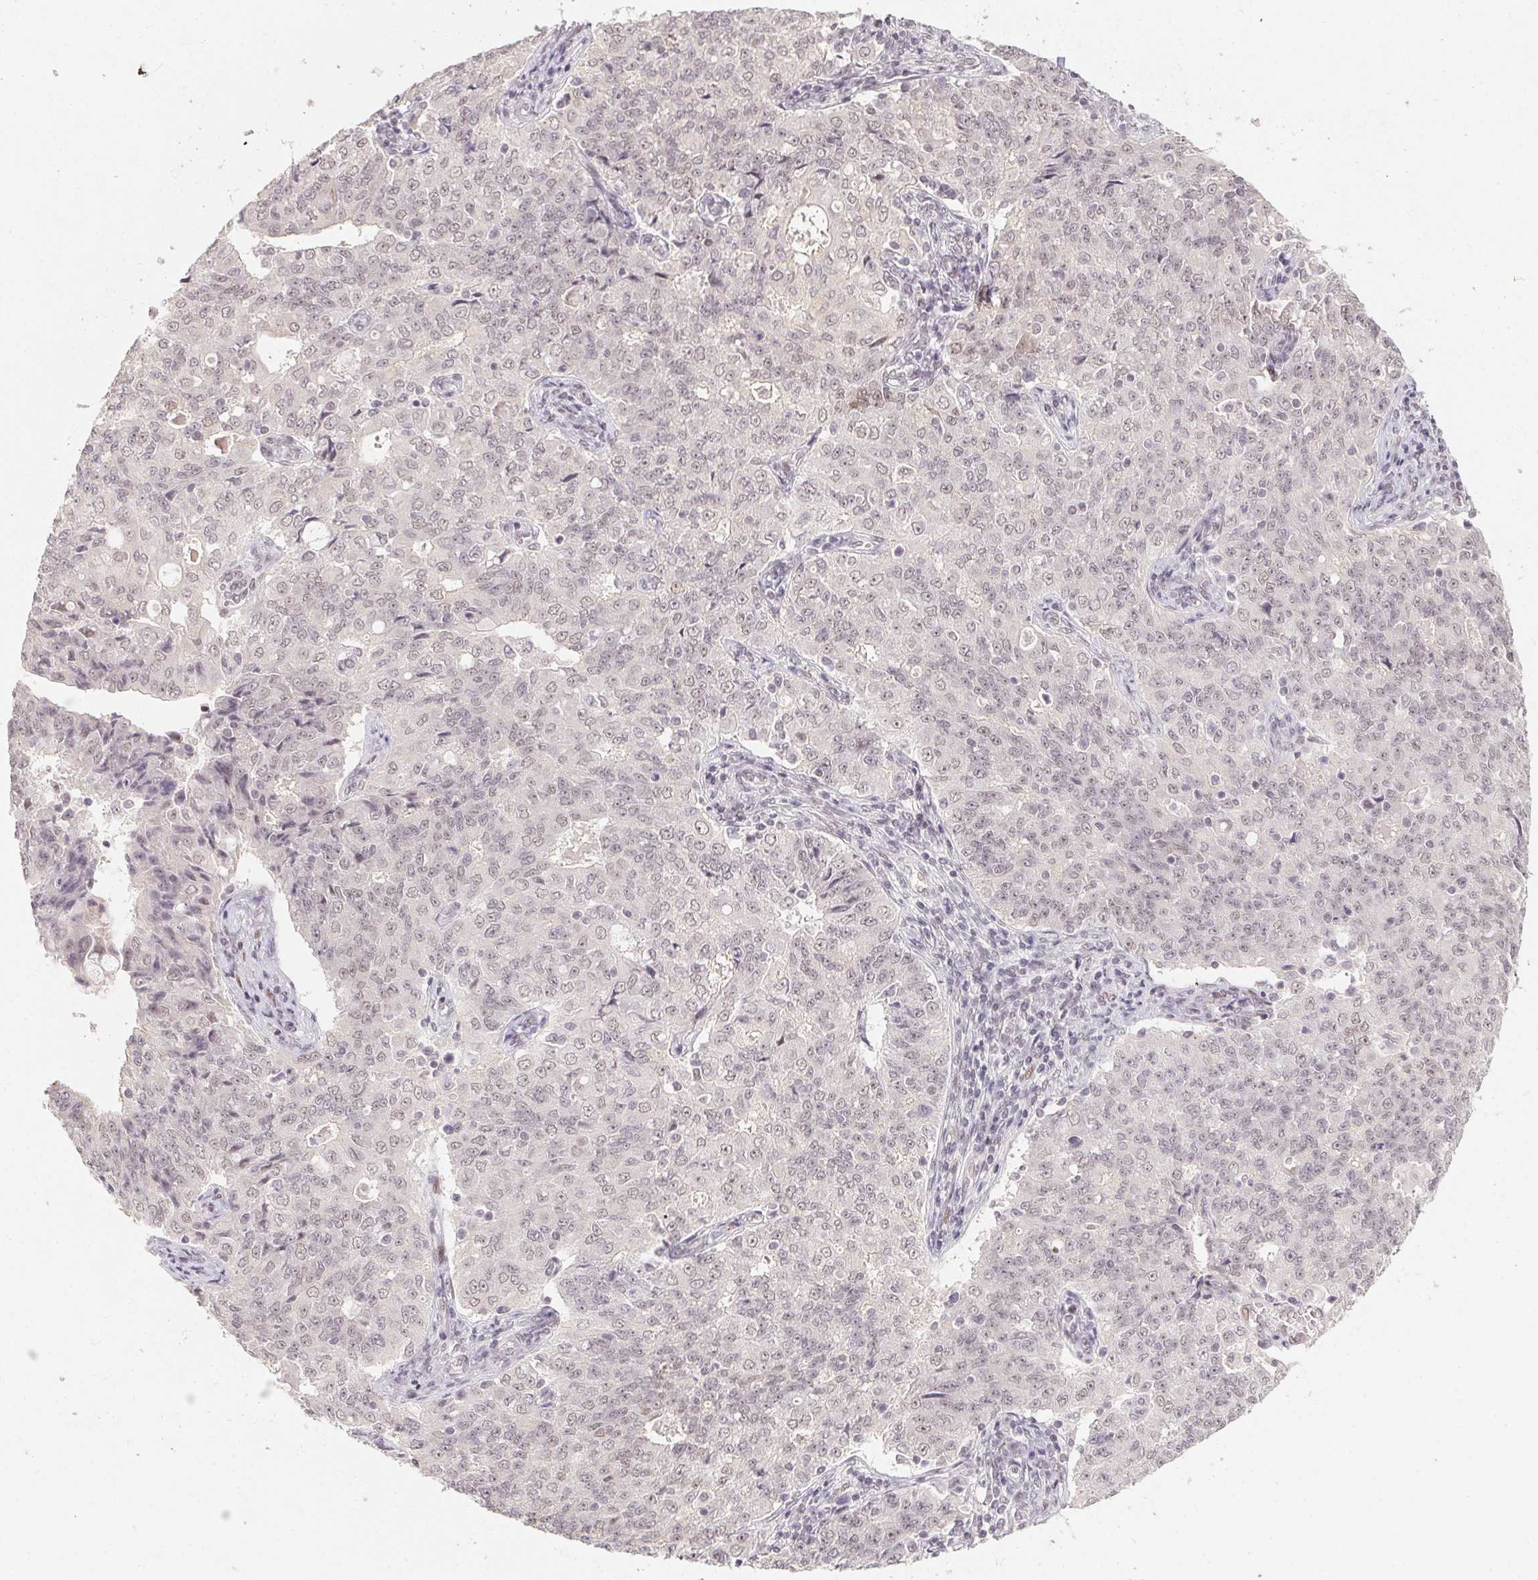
{"staining": {"intensity": "weak", "quantity": ">75%", "location": "nuclear"}, "tissue": "endometrial cancer", "cell_type": "Tumor cells", "image_type": "cancer", "snomed": [{"axis": "morphology", "description": "Adenocarcinoma, NOS"}, {"axis": "topography", "description": "Endometrium"}], "caption": "This histopathology image demonstrates IHC staining of endometrial adenocarcinoma, with low weak nuclear staining in approximately >75% of tumor cells.", "gene": "KDM4D", "patient": {"sex": "female", "age": 43}}